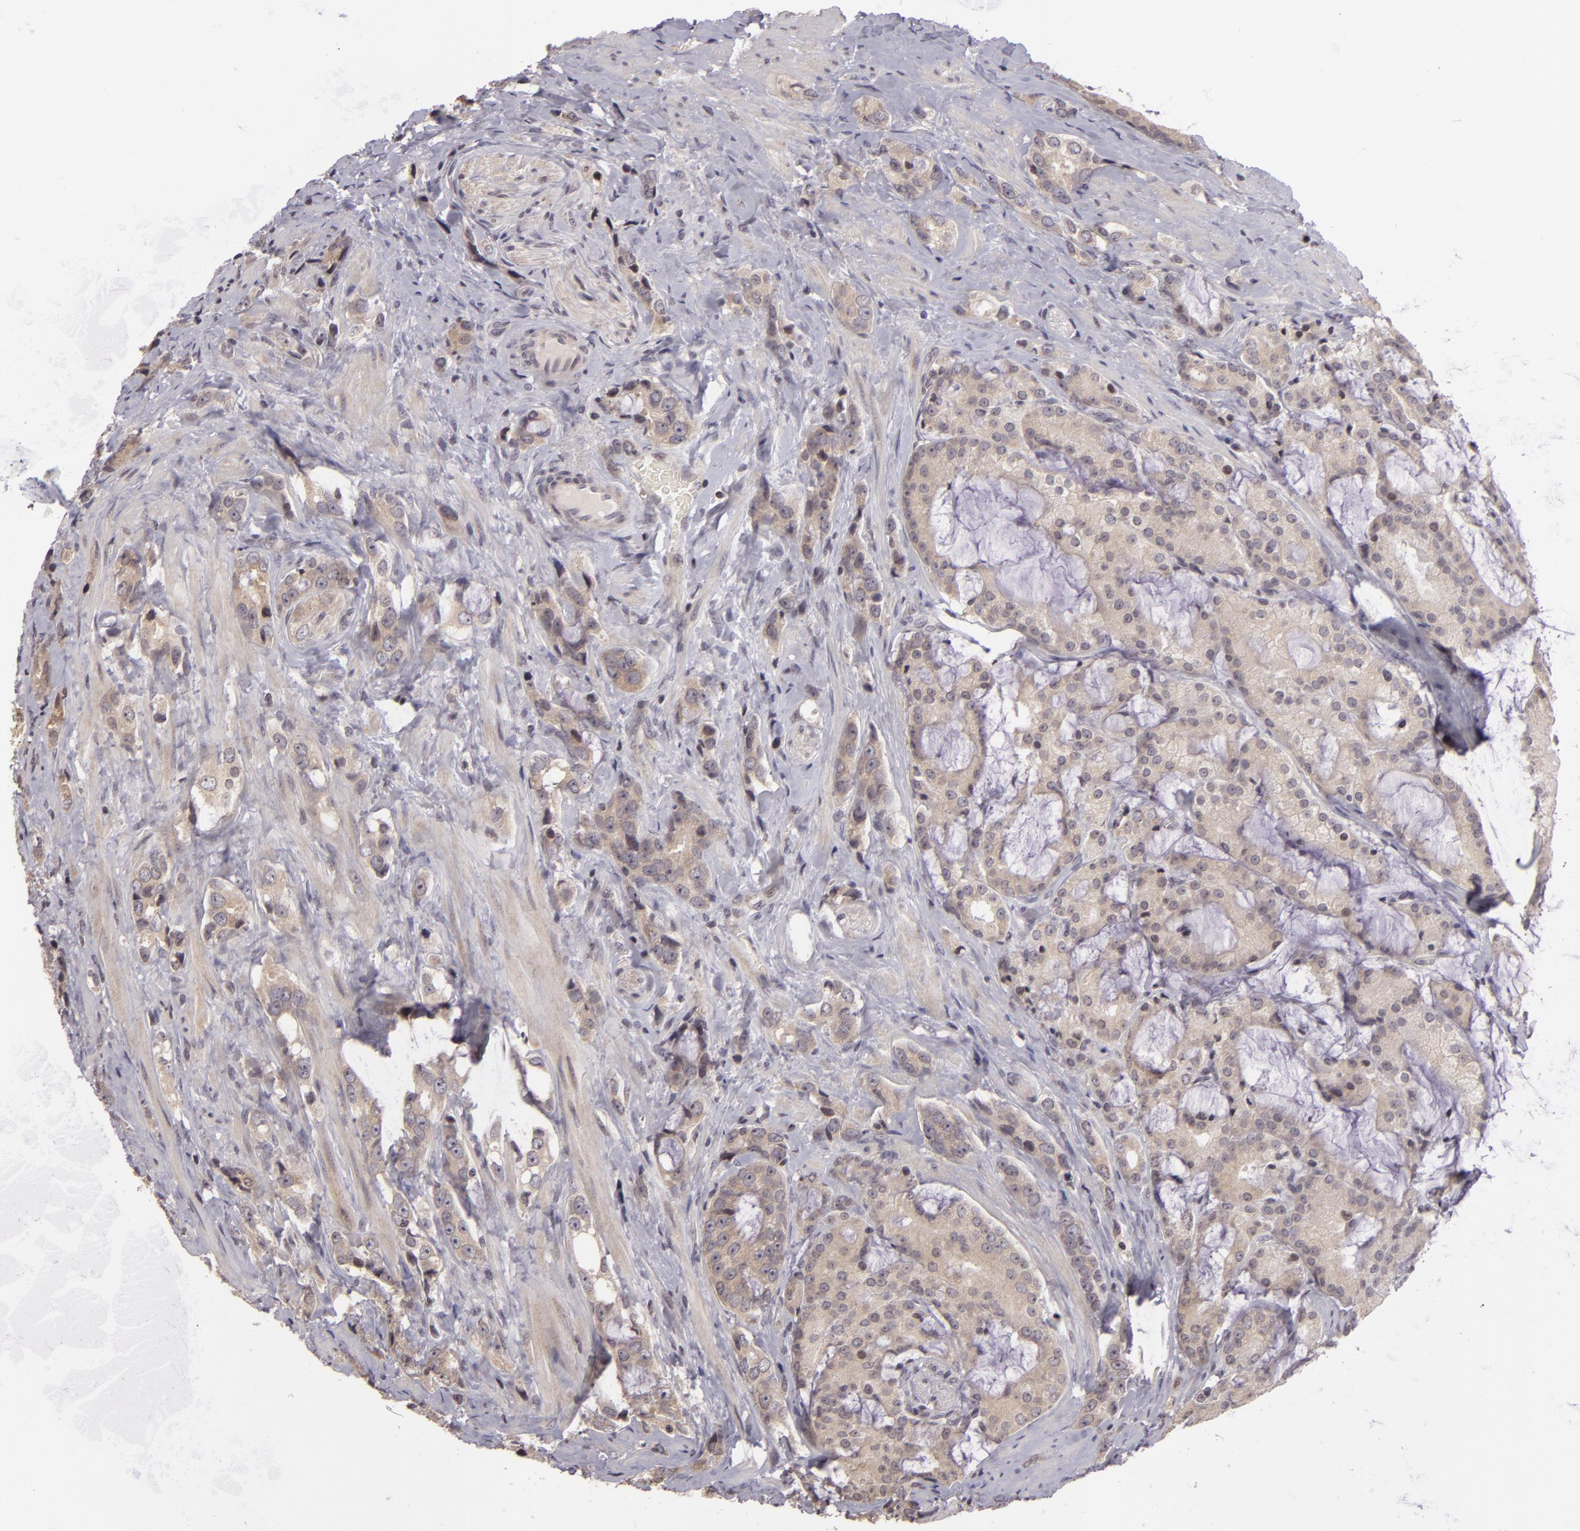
{"staining": {"intensity": "negative", "quantity": "none", "location": "none"}, "tissue": "prostate cancer", "cell_type": "Tumor cells", "image_type": "cancer", "snomed": [{"axis": "morphology", "description": "Adenocarcinoma, Medium grade"}, {"axis": "topography", "description": "Prostate"}], "caption": "IHC histopathology image of human prostate cancer stained for a protein (brown), which demonstrates no expression in tumor cells.", "gene": "AKAP6", "patient": {"sex": "male", "age": 70}}